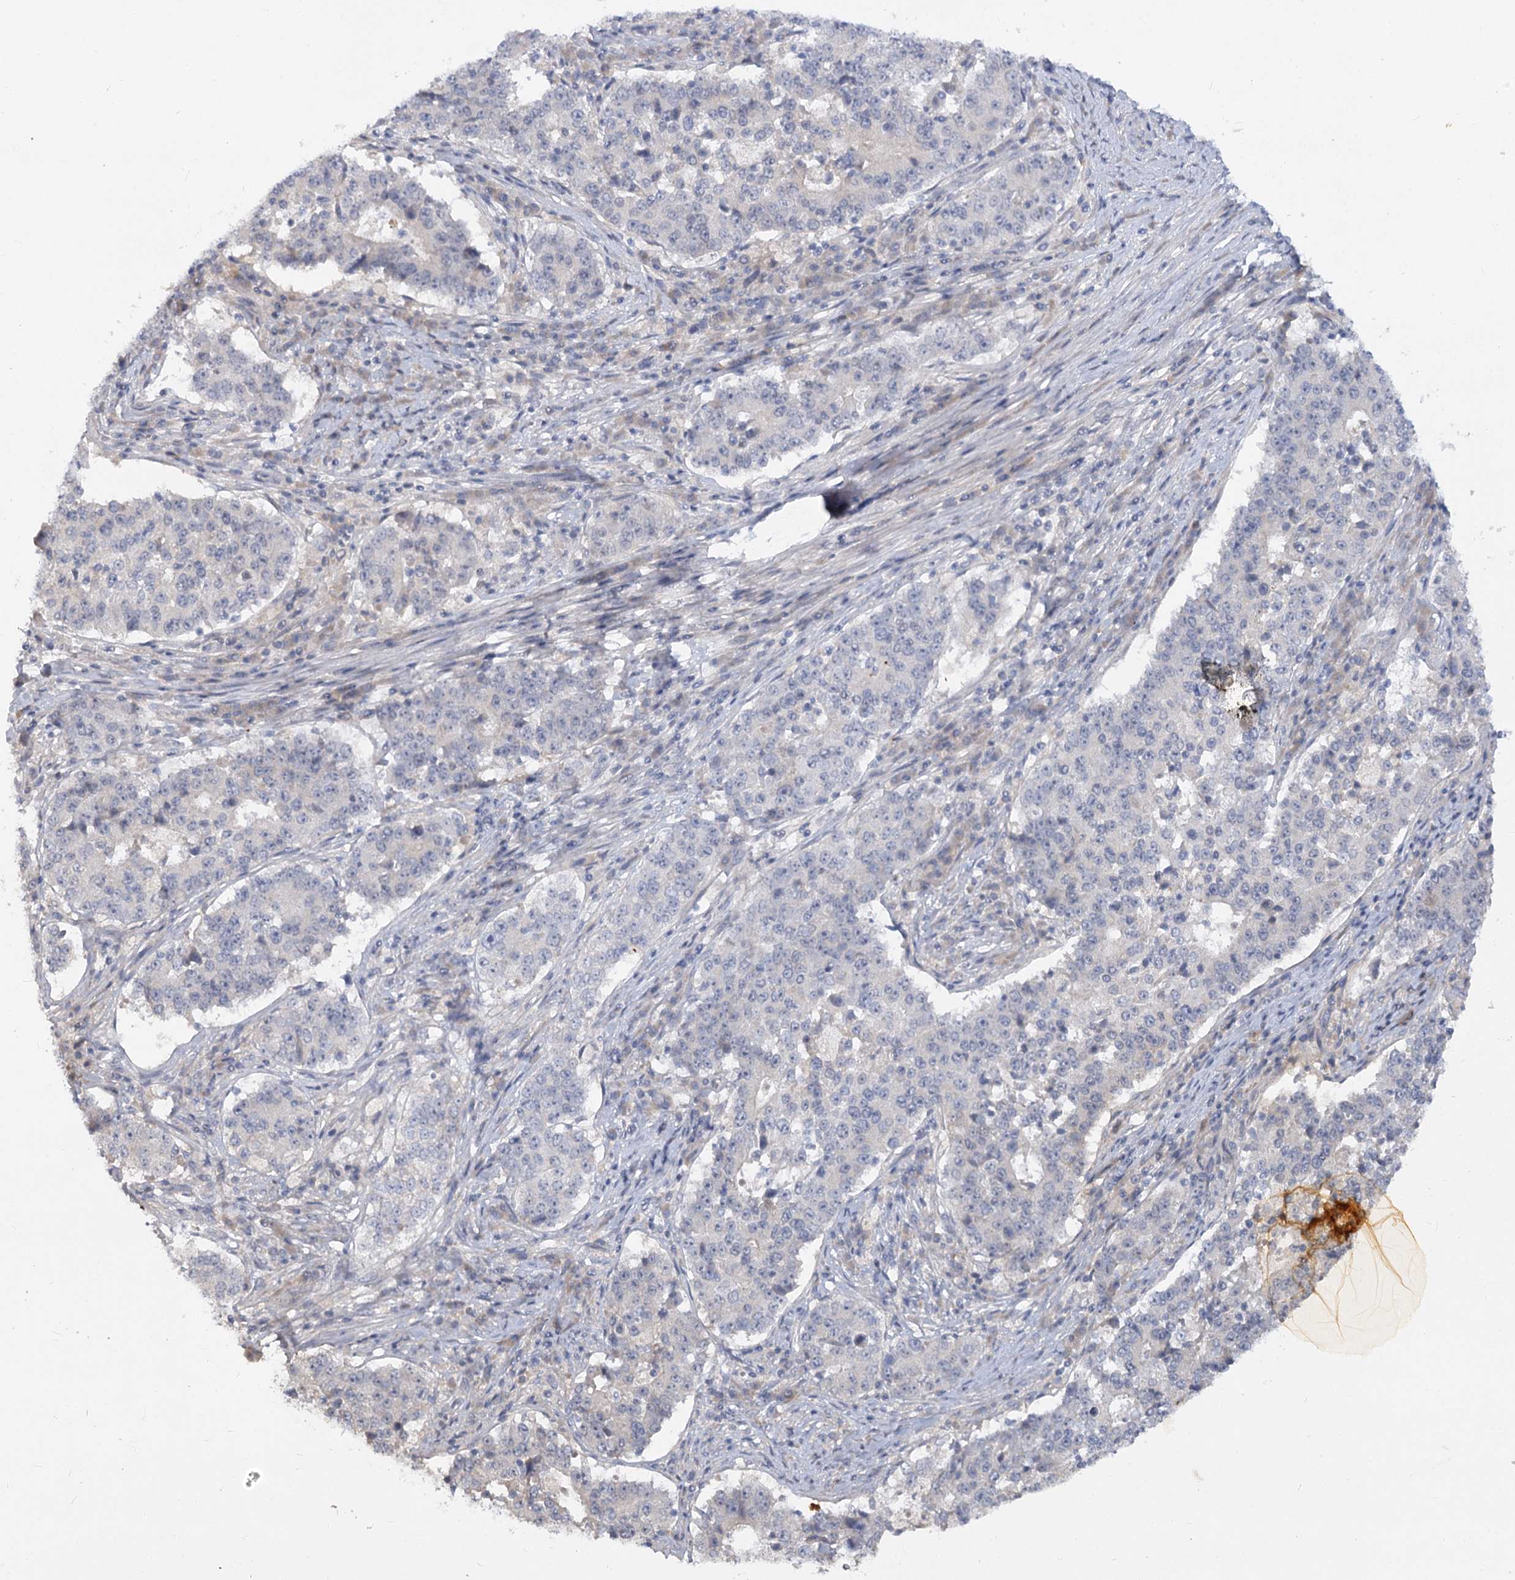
{"staining": {"intensity": "negative", "quantity": "none", "location": "none"}, "tissue": "stomach cancer", "cell_type": "Tumor cells", "image_type": "cancer", "snomed": [{"axis": "morphology", "description": "Adenocarcinoma, NOS"}, {"axis": "topography", "description": "Stomach"}], "caption": "DAB (3,3'-diaminobenzidine) immunohistochemical staining of stomach adenocarcinoma displays no significant staining in tumor cells. (DAB immunohistochemistry (IHC) with hematoxylin counter stain).", "gene": "EFHC2", "patient": {"sex": "male", "age": 59}}